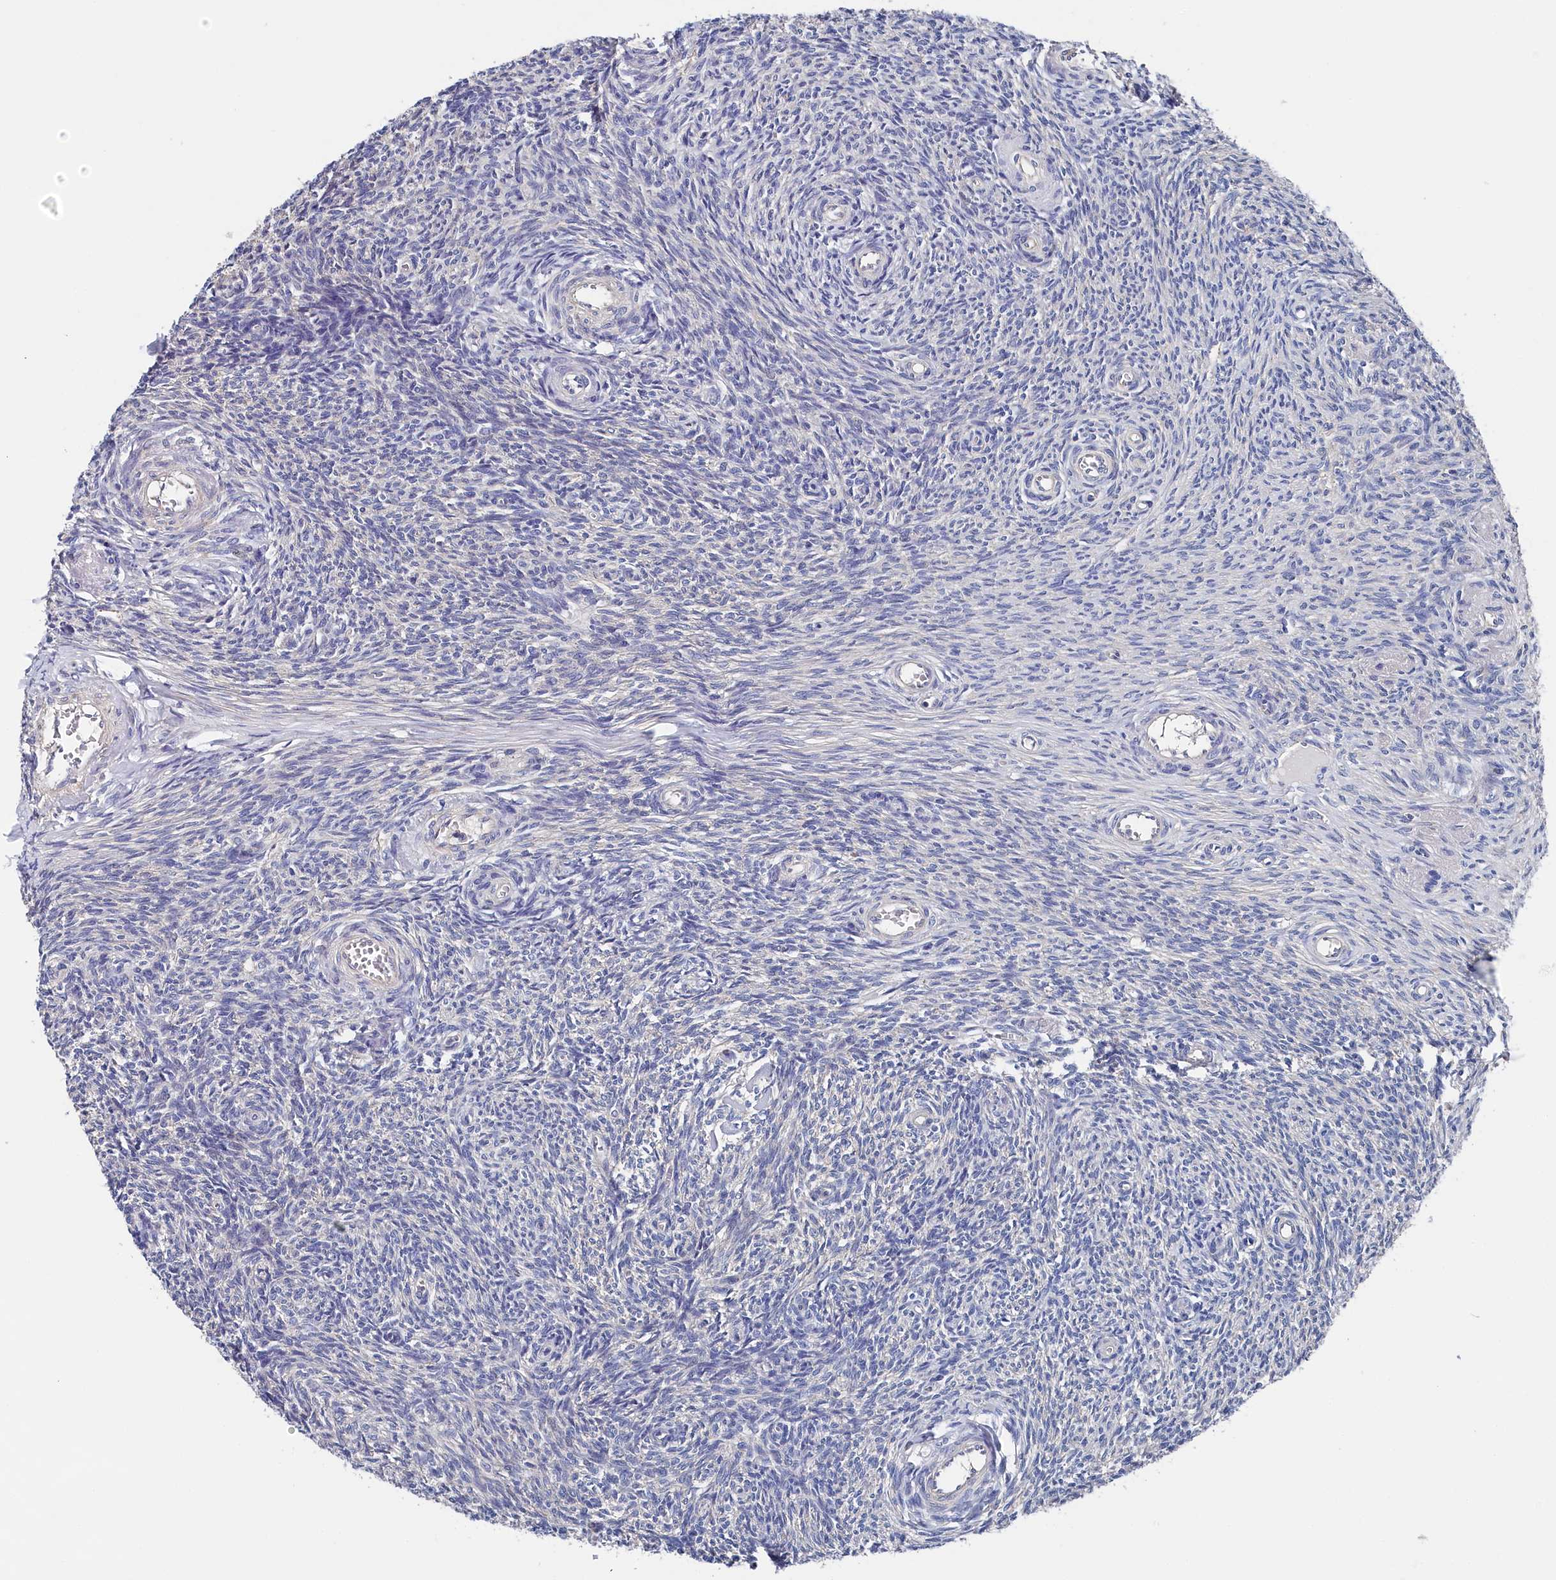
{"staining": {"intensity": "negative", "quantity": "none", "location": "none"}, "tissue": "ovary", "cell_type": "Ovarian stroma cells", "image_type": "normal", "snomed": [{"axis": "morphology", "description": "Normal tissue, NOS"}, {"axis": "topography", "description": "Ovary"}], "caption": "The immunohistochemistry (IHC) micrograph has no significant expression in ovarian stroma cells of ovary. The staining is performed using DAB brown chromogen with nuclei counter-stained in using hematoxylin.", "gene": "BHMT", "patient": {"sex": "female", "age": 44}}